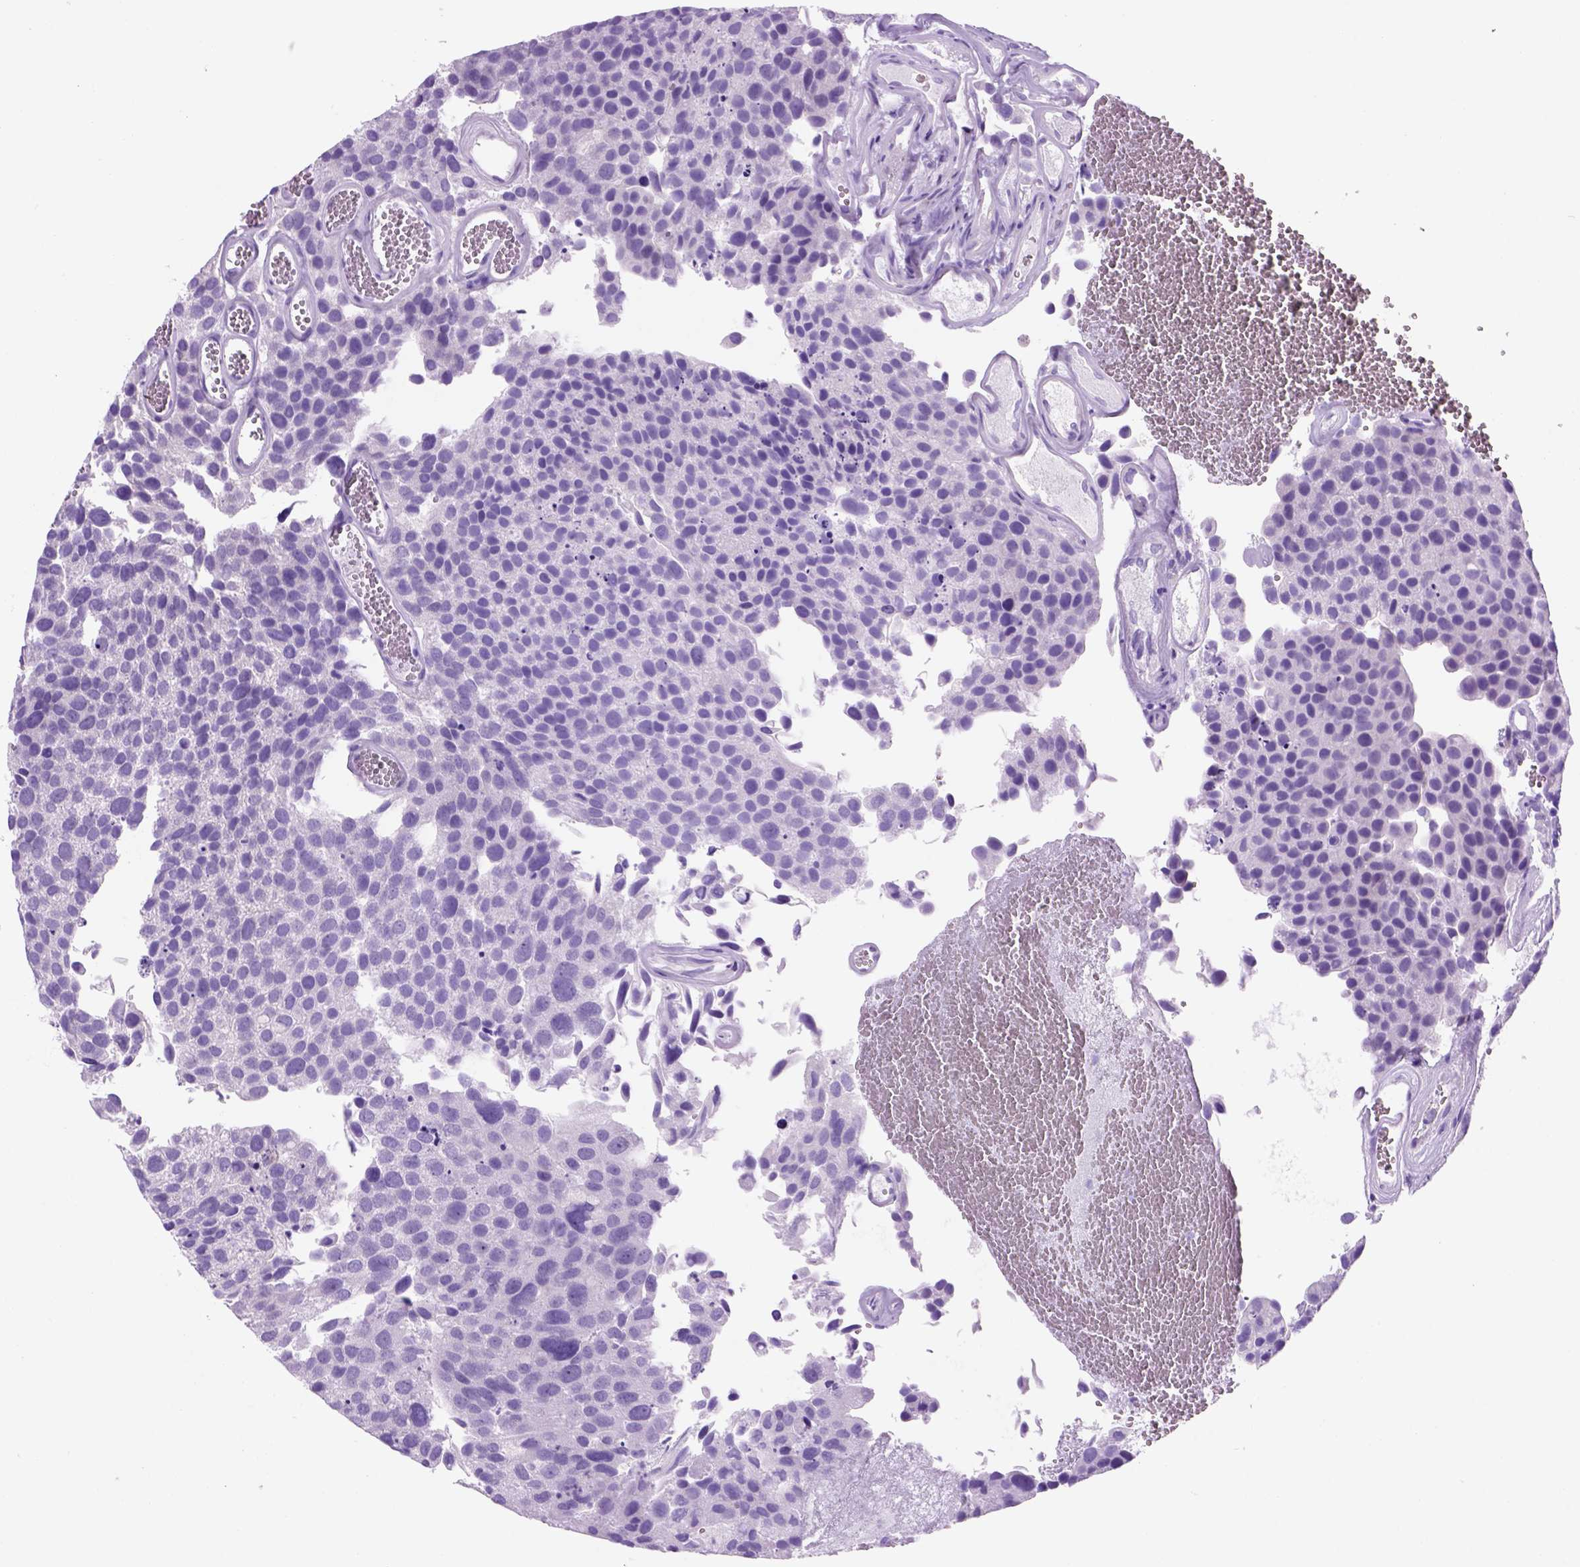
{"staining": {"intensity": "negative", "quantity": "none", "location": "none"}, "tissue": "urothelial cancer", "cell_type": "Tumor cells", "image_type": "cancer", "snomed": [{"axis": "morphology", "description": "Urothelial carcinoma, Low grade"}, {"axis": "topography", "description": "Urinary bladder"}], "caption": "This micrograph is of urothelial cancer stained with immunohistochemistry to label a protein in brown with the nuclei are counter-stained blue. There is no positivity in tumor cells. The staining is performed using DAB (3,3'-diaminobenzidine) brown chromogen with nuclei counter-stained in using hematoxylin.", "gene": "HHIPL2", "patient": {"sex": "female", "age": 69}}